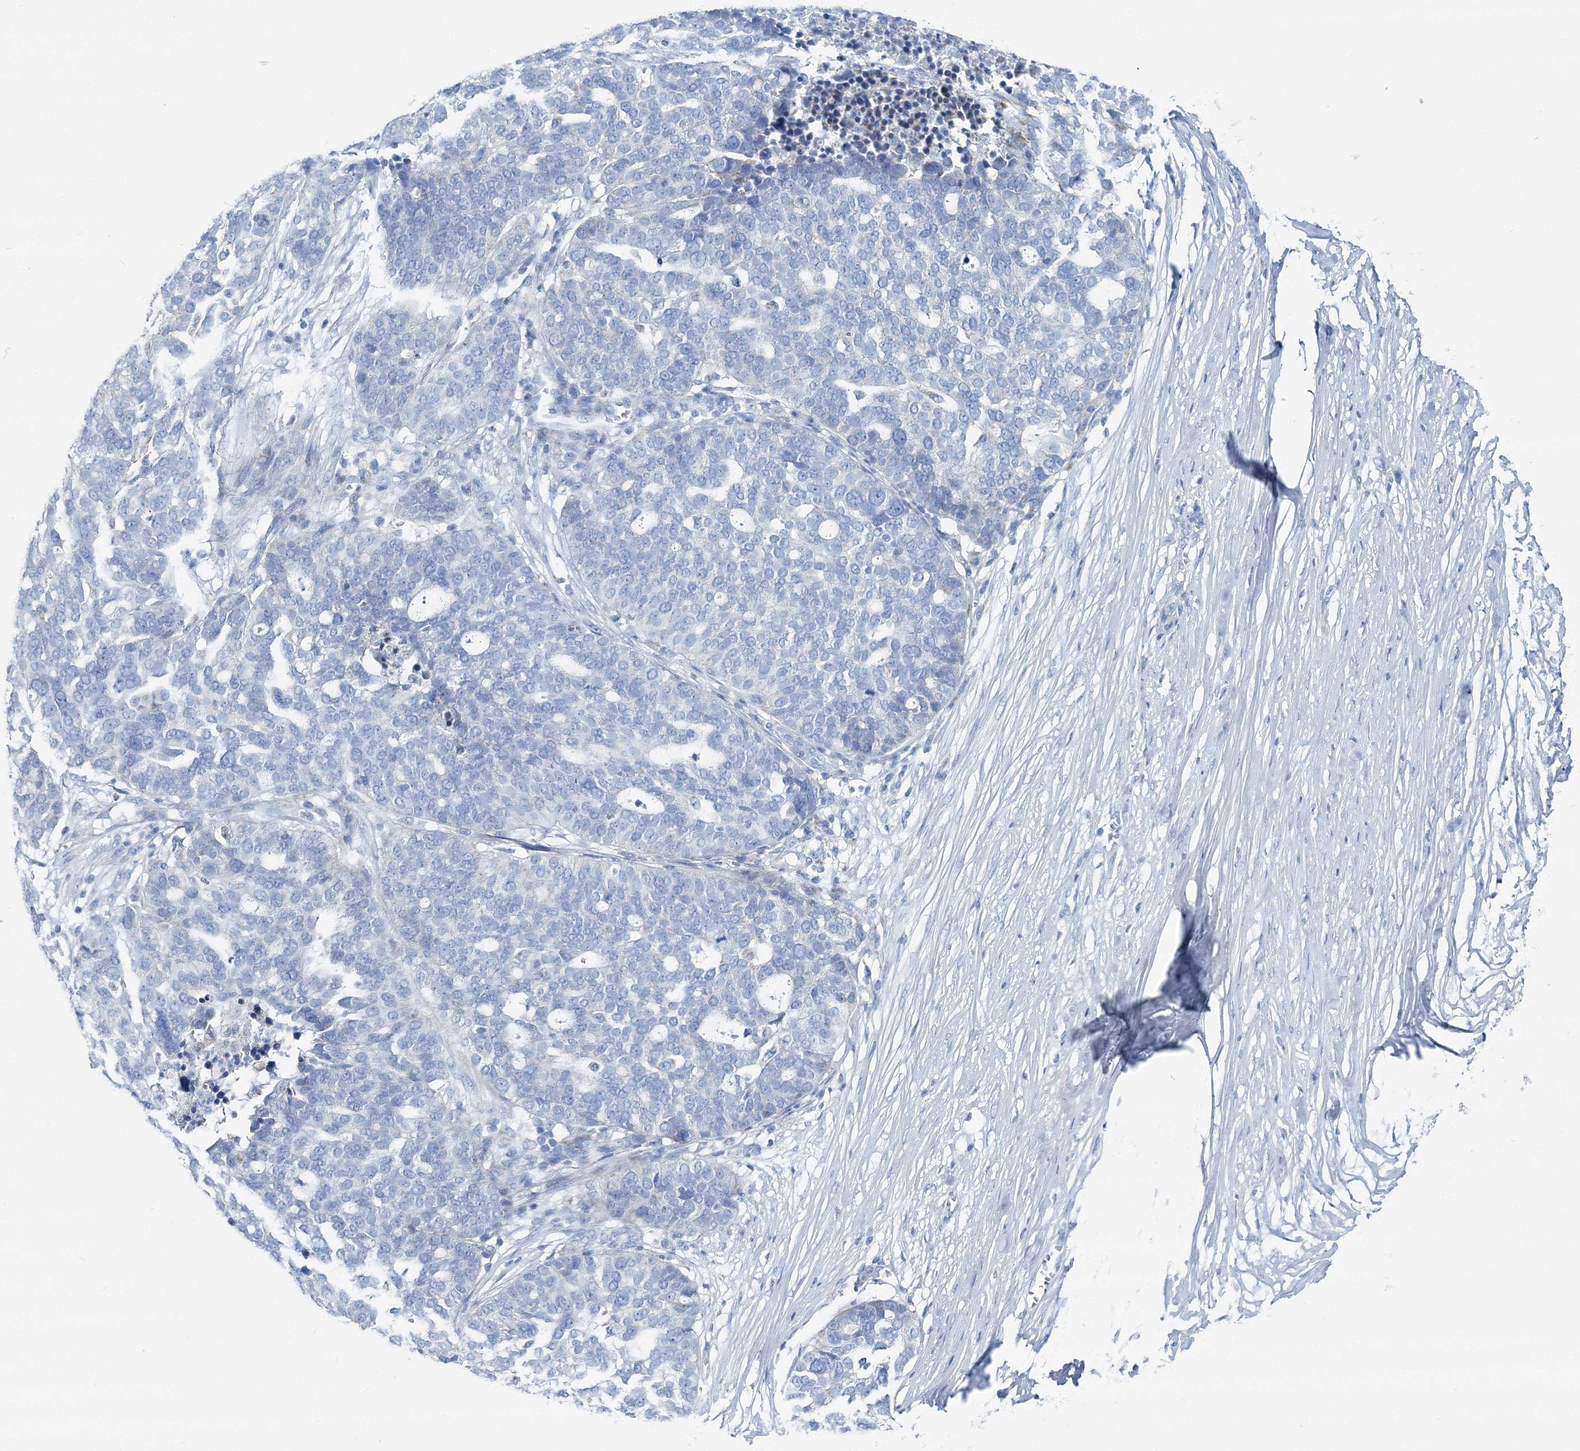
{"staining": {"intensity": "negative", "quantity": "none", "location": "none"}, "tissue": "ovarian cancer", "cell_type": "Tumor cells", "image_type": "cancer", "snomed": [{"axis": "morphology", "description": "Cystadenocarcinoma, serous, NOS"}, {"axis": "topography", "description": "Ovary"}], "caption": "Immunohistochemistry histopathology image of neoplastic tissue: human ovarian cancer stained with DAB shows no significant protein positivity in tumor cells.", "gene": "GABARAPL2", "patient": {"sex": "female", "age": 59}}